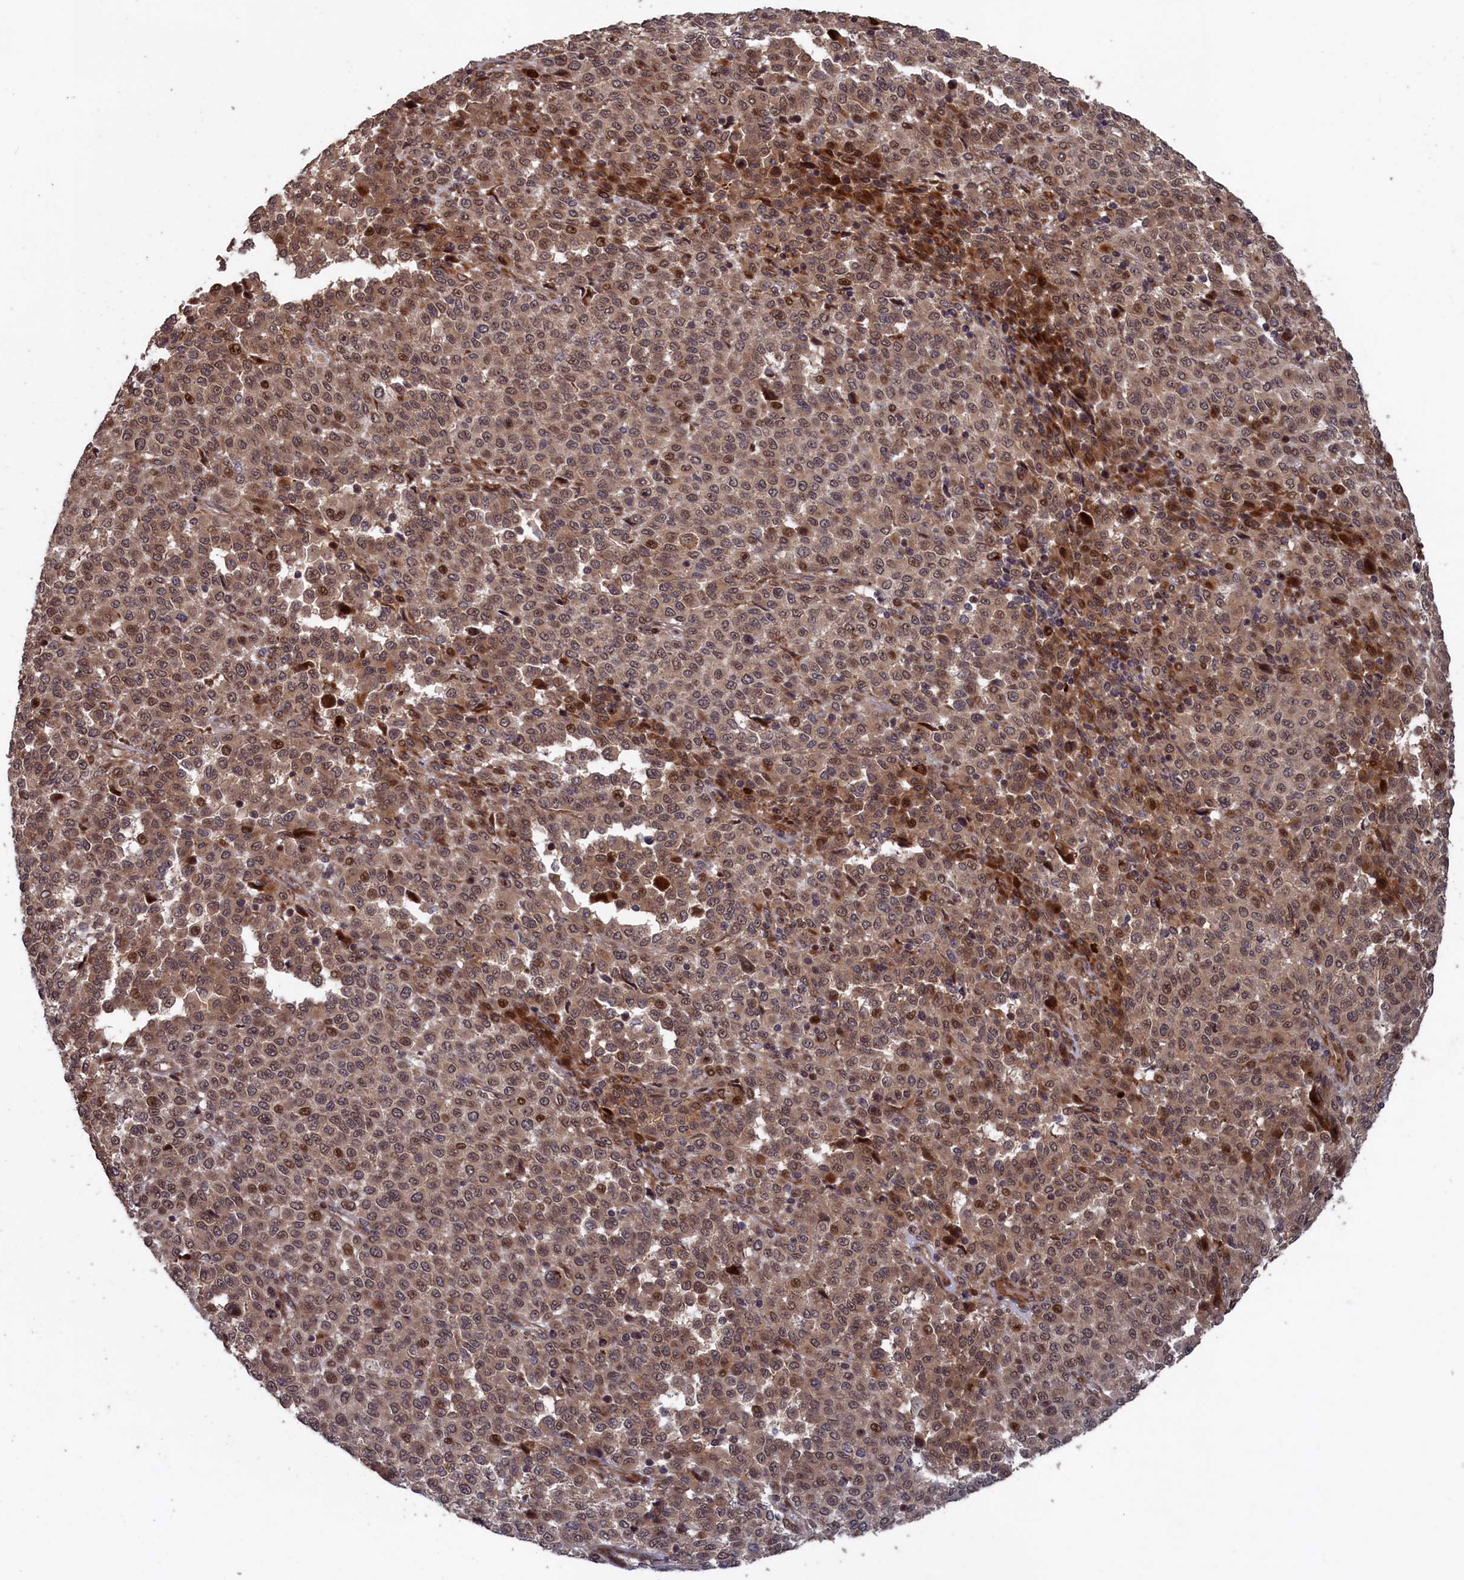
{"staining": {"intensity": "moderate", "quantity": "25%-75%", "location": "cytoplasmic/membranous,nuclear"}, "tissue": "melanoma", "cell_type": "Tumor cells", "image_type": "cancer", "snomed": [{"axis": "morphology", "description": "Malignant melanoma, Metastatic site"}, {"axis": "topography", "description": "Pancreas"}], "caption": "Moderate cytoplasmic/membranous and nuclear positivity for a protein is seen in about 25%-75% of tumor cells of melanoma using IHC.", "gene": "LSG1", "patient": {"sex": "female", "age": 30}}